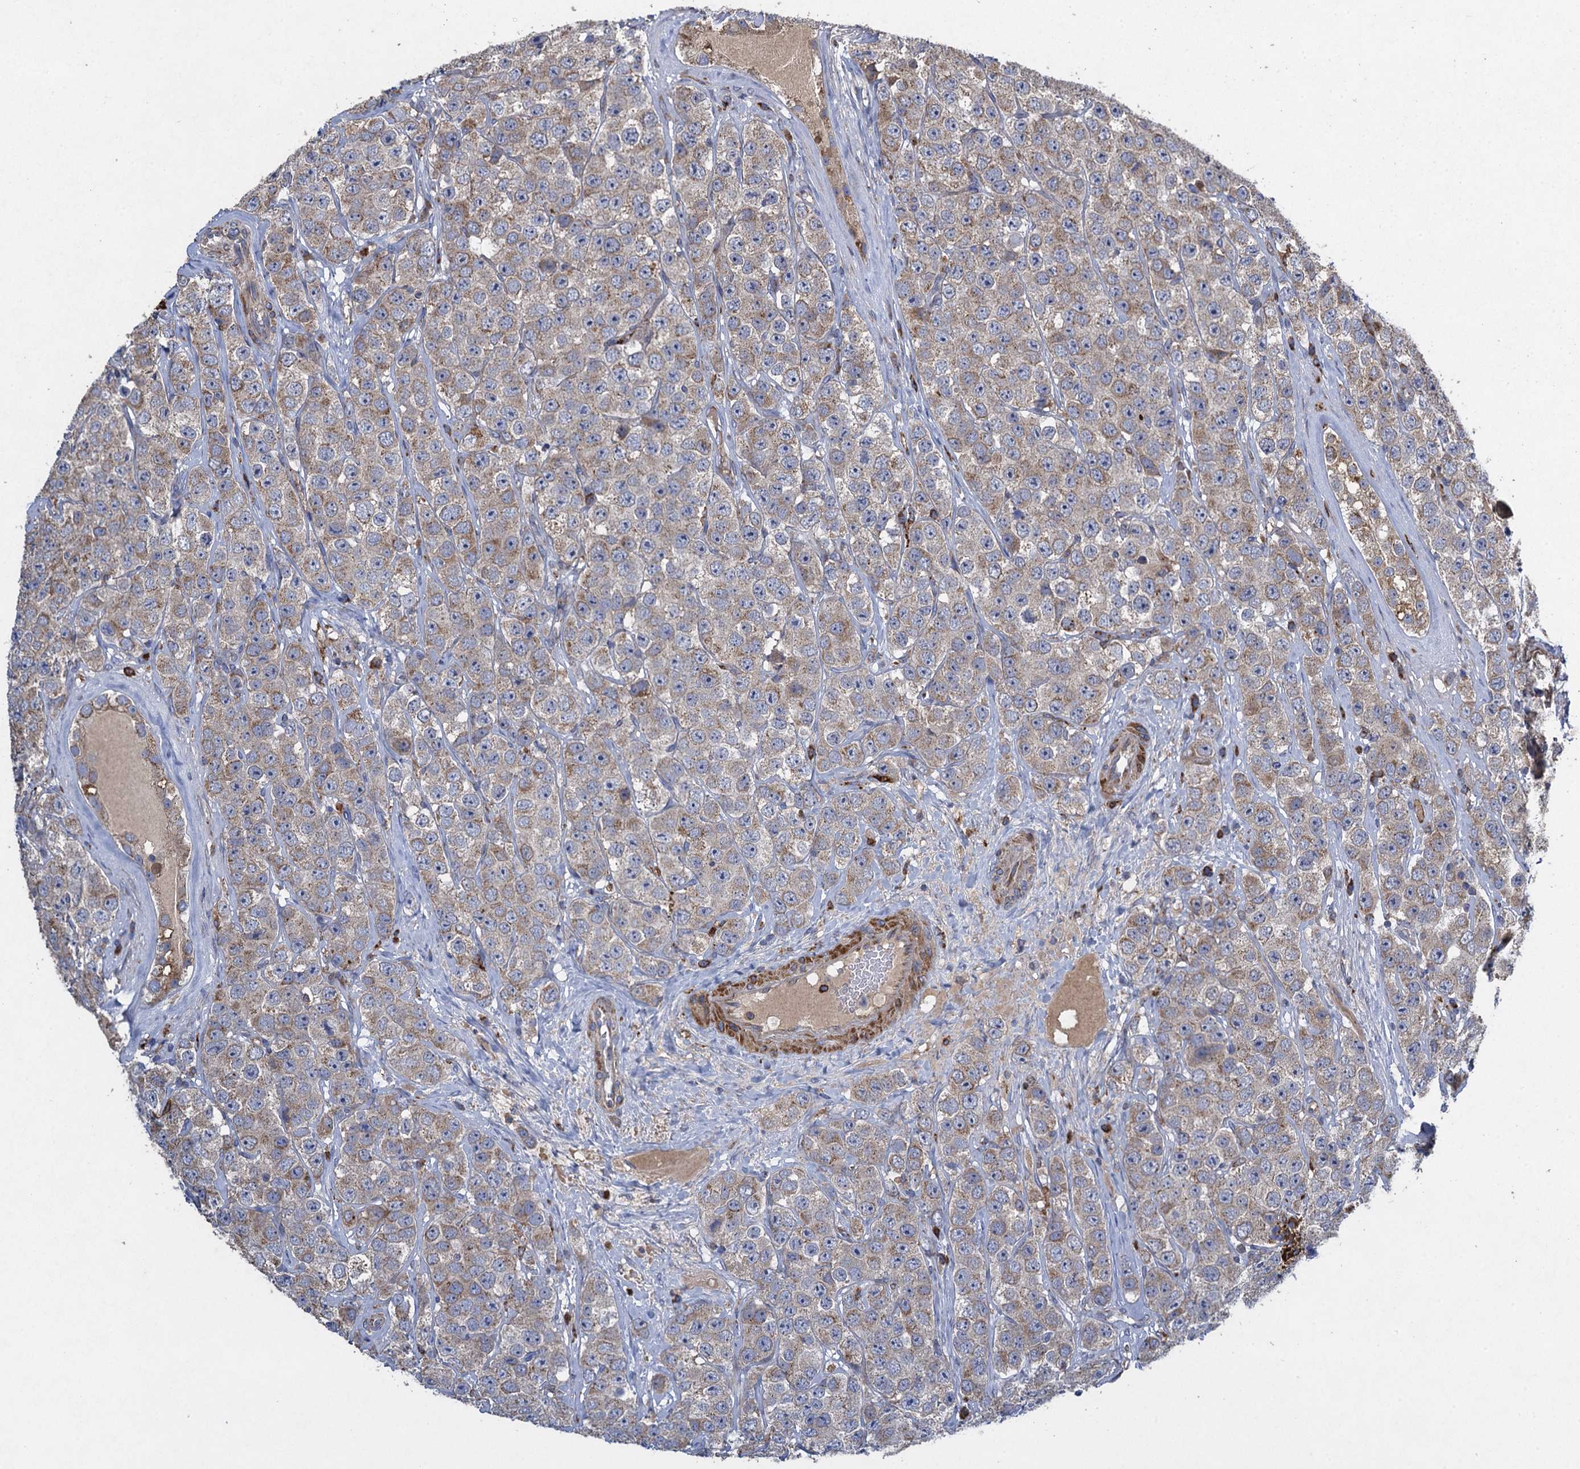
{"staining": {"intensity": "moderate", "quantity": "25%-75%", "location": "cytoplasmic/membranous"}, "tissue": "testis cancer", "cell_type": "Tumor cells", "image_type": "cancer", "snomed": [{"axis": "morphology", "description": "Seminoma, NOS"}, {"axis": "topography", "description": "Testis"}], "caption": "Testis cancer stained for a protein exhibits moderate cytoplasmic/membranous positivity in tumor cells.", "gene": "TXNDC11", "patient": {"sex": "male", "age": 28}}